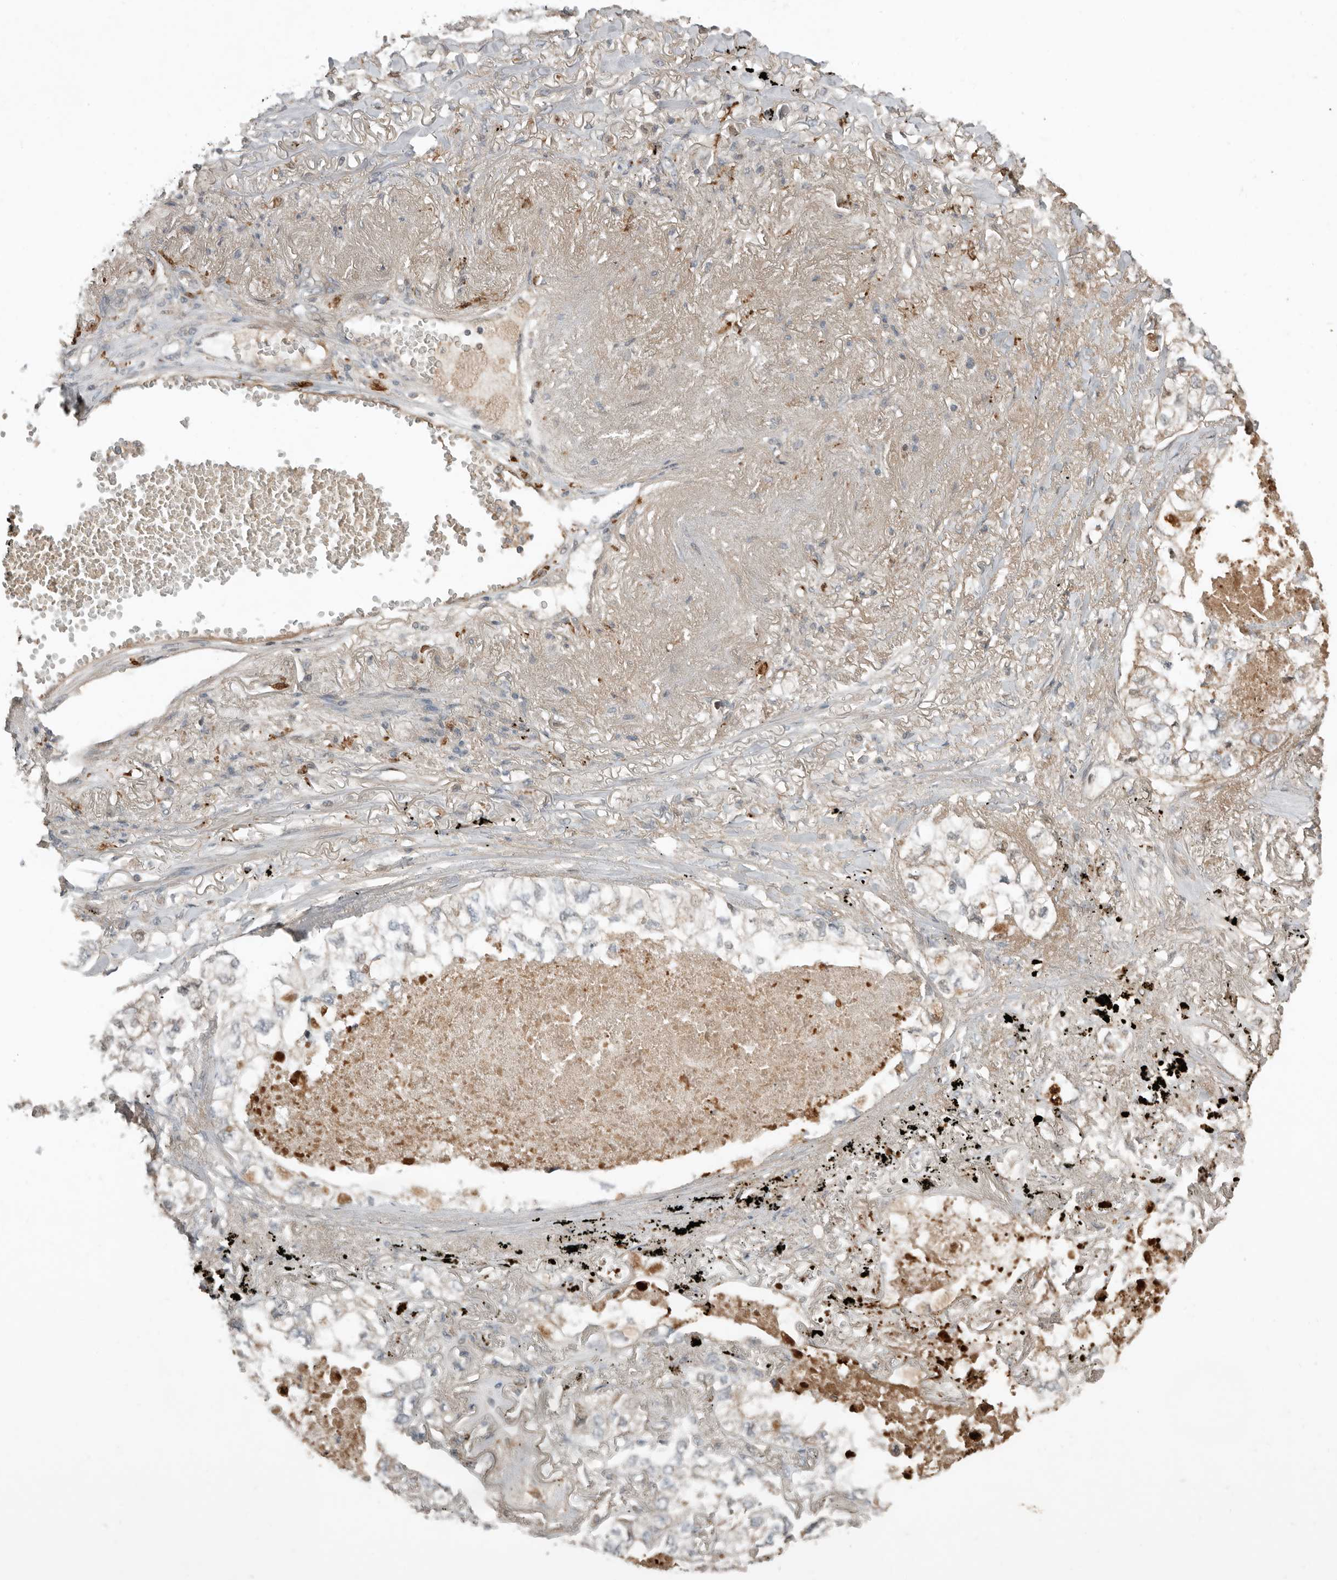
{"staining": {"intensity": "weak", "quantity": "<25%", "location": "cytoplasmic/membranous"}, "tissue": "lung cancer", "cell_type": "Tumor cells", "image_type": "cancer", "snomed": [{"axis": "morphology", "description": "Adenocarcinoma, NOS"}, {"axis": "topography", "description": "Lung"}], "caption": "Image shows no protein positivity in tumor cells of lung adenocarcinoma tissue. Nuclei are stained in blue.", "gene": "KLHL38", "patient": {"sex": "male", "age": 65}}